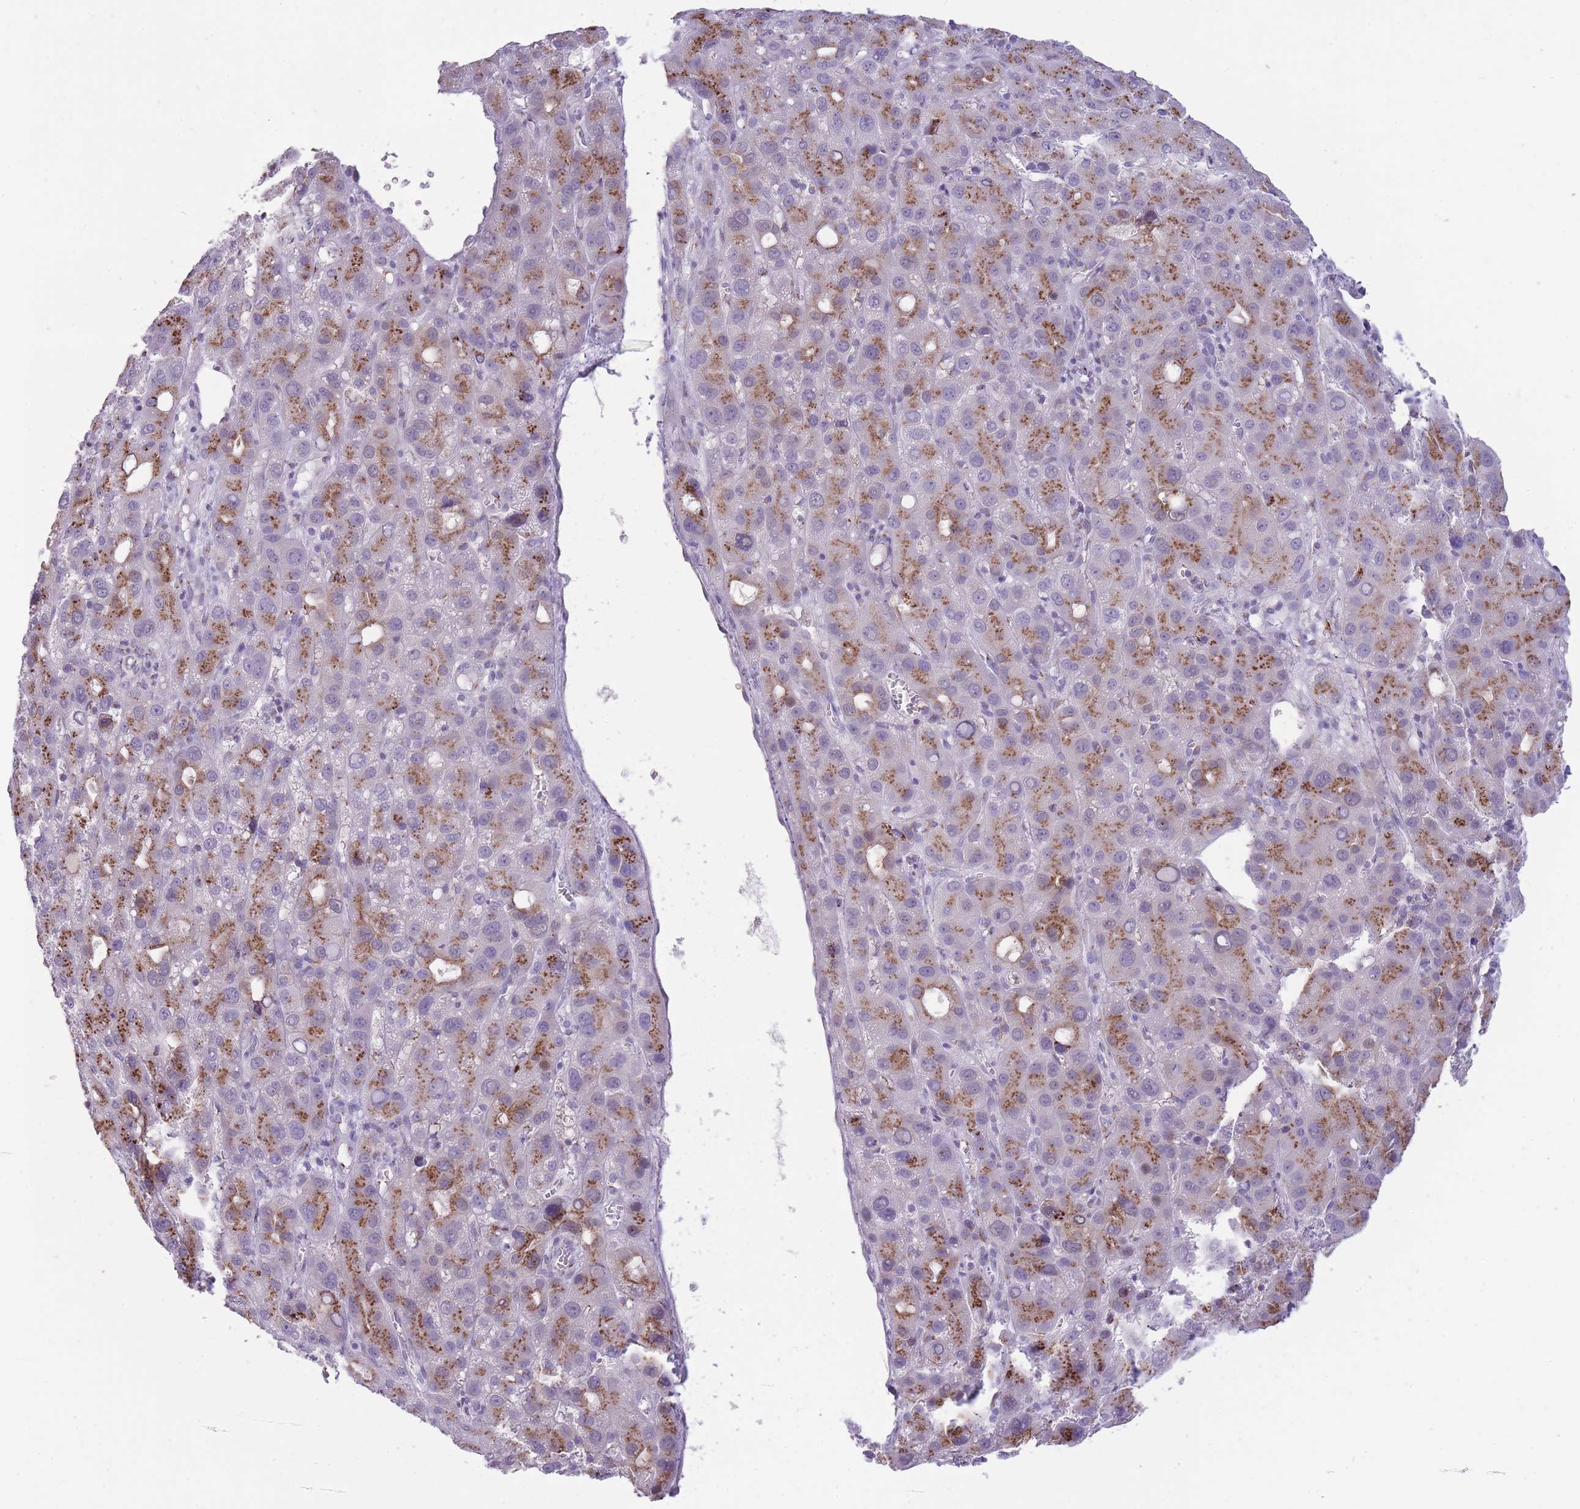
{"staining": {"intensity": "moderate", "quantity": ">75%", "location": "cytoplasmic/membranous"}, "tissue": "liver cancer", "cell_type": "Tumor cells", "image_type": "cancer", "snomed": [{"axis": "morphology", "description": "Carcinoma, Hepatocellular, NOS"}, {"axis": "topography", "description": "Liver"}], "caption": "An image showing moderate cytoplasmic/membranous positivity in about >75% of tumor cells in liver hepatocellular carcinoma, as visualized by brown immunohistochemical staining.", "gene": "B4GALT2", "patient": {"sex": "male", "age": 55}}